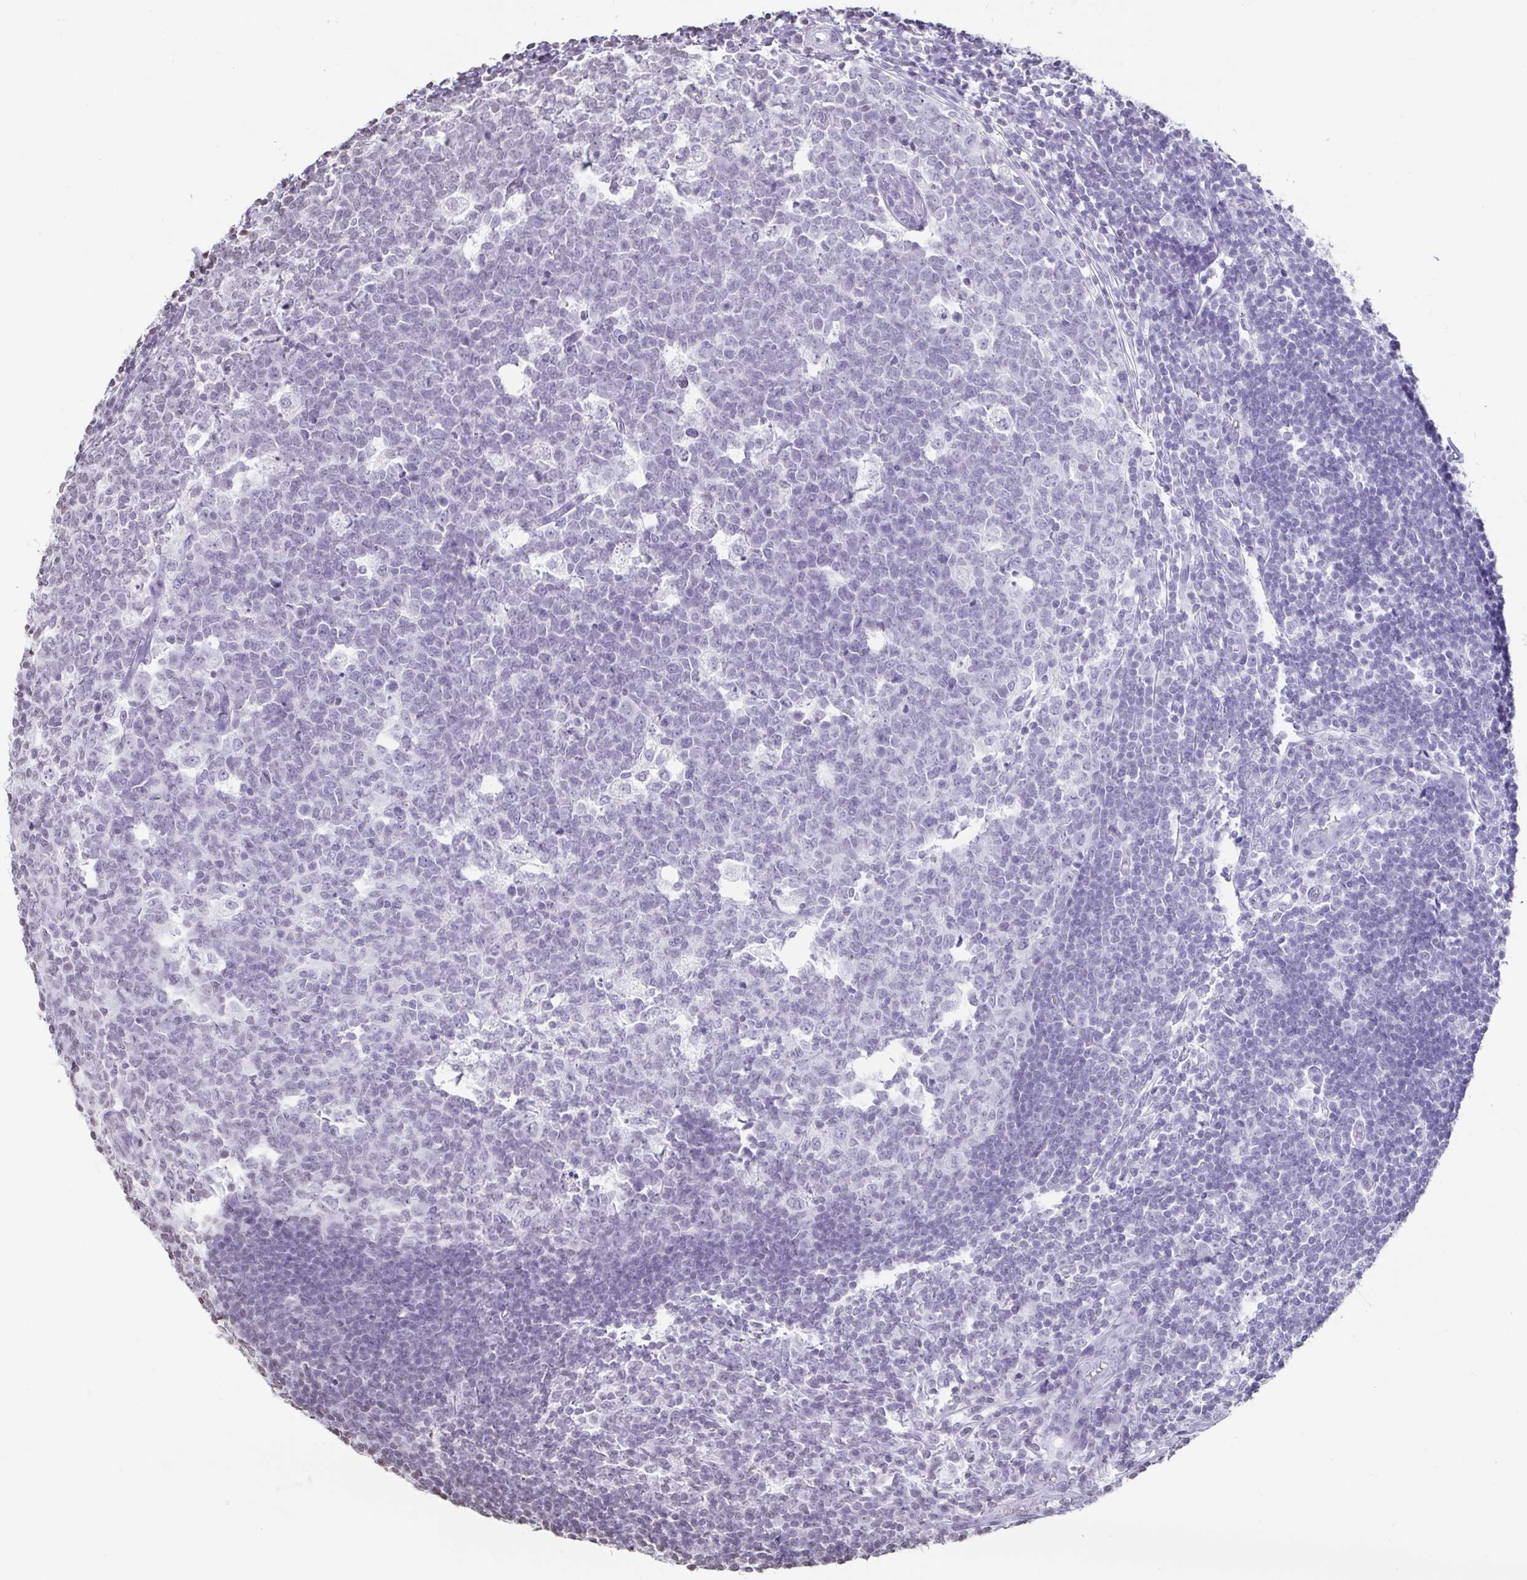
{"staining": {"intensity": "negative", "quantity": "none", "location": "none"}, "tissue": "appendix", "cell_type": "Glandular cells", "image_type": "normal", "snomed": [{"axis": "morphology", "description": "Normal tissue, NOS"}, {"axis": "topography", "description": "Appendix"}], "caption": "High magnification brightfield microscopy of normal appendix stained with DAB (3,3'-diaminobenzidine) (brown) and counterstained with hematoxylin (blue): glandular cells show no significant positivity.", "gene": "VCX2", "patient": {"sex": "male", "age": 18}}